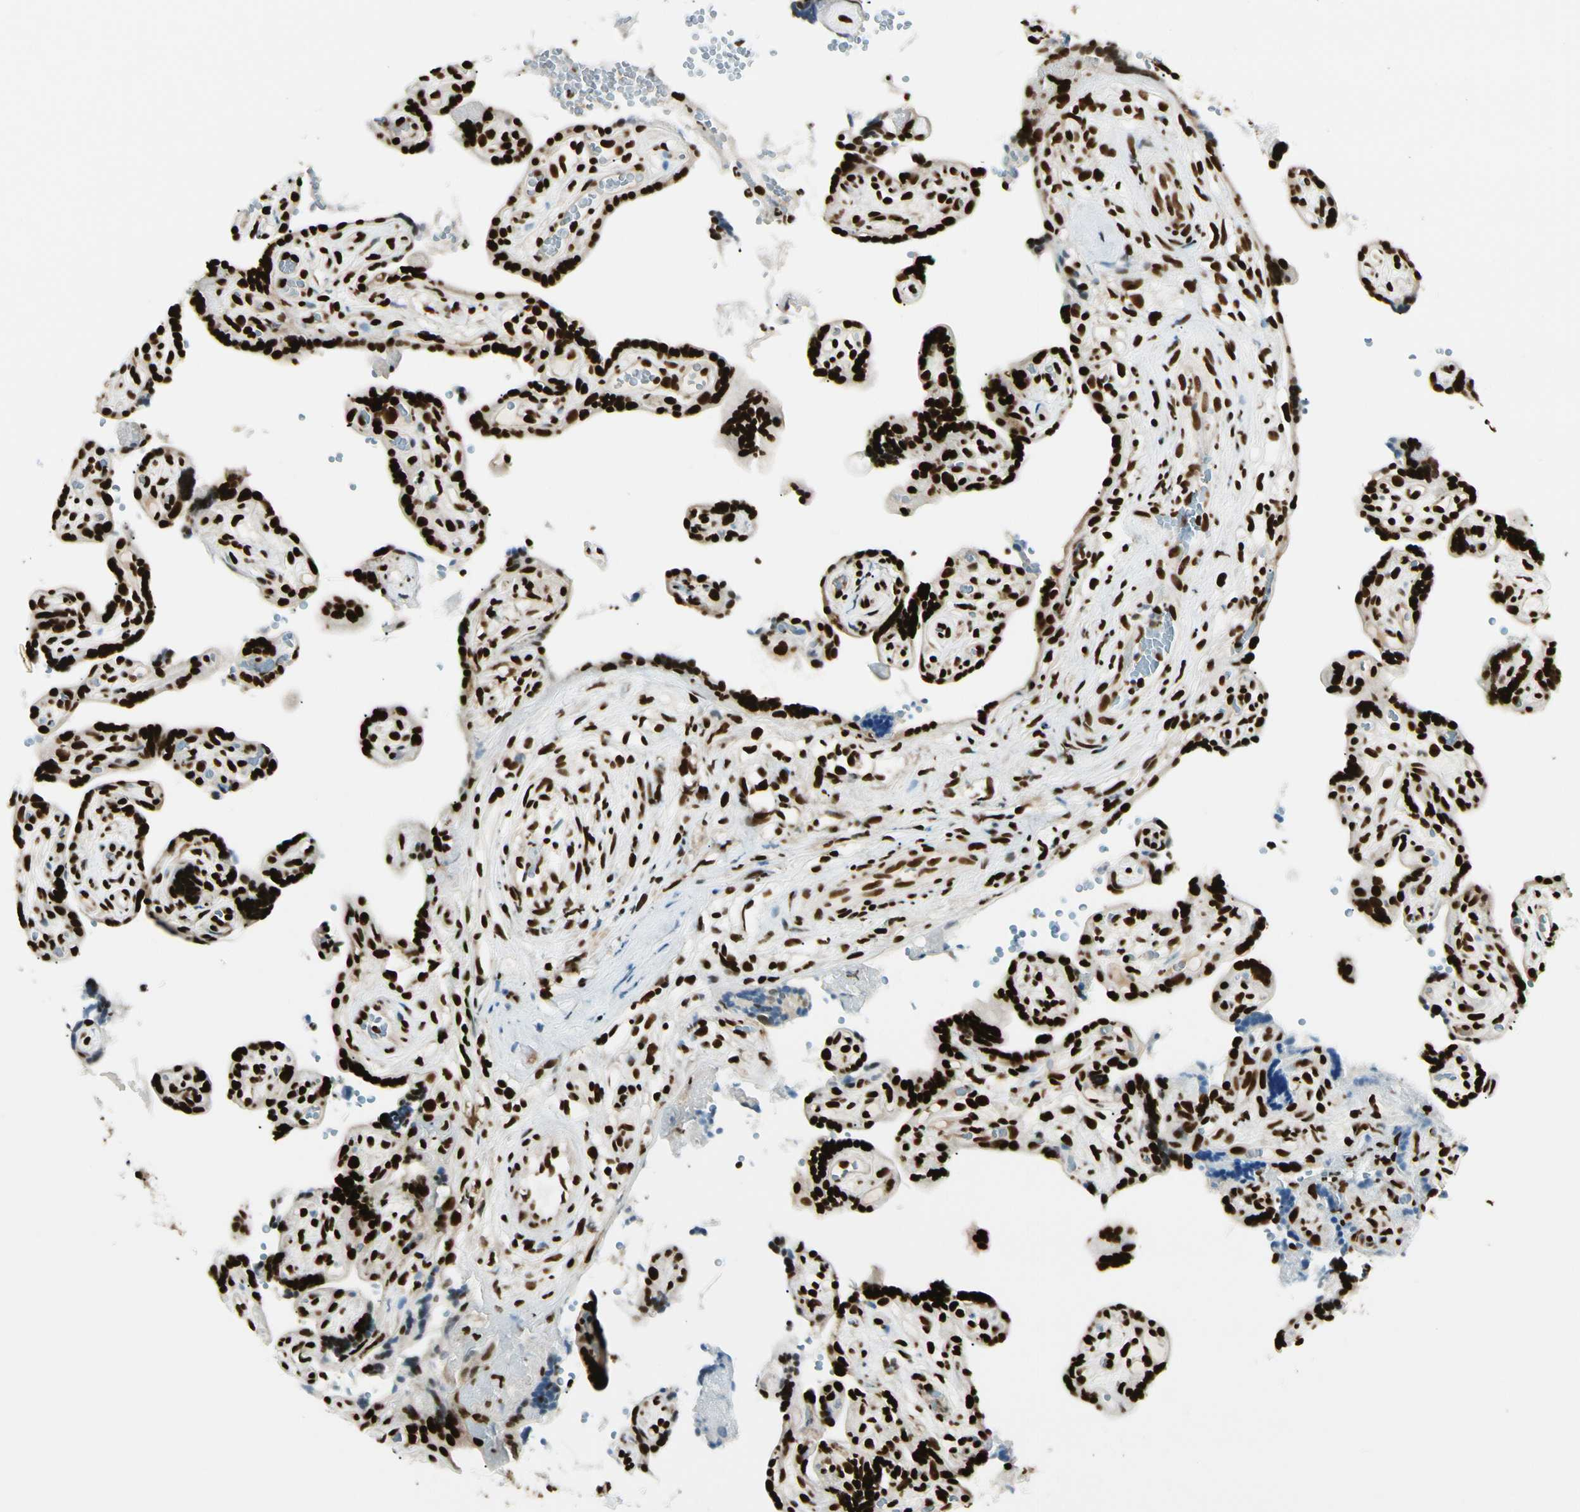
{"staining": {"intensity": "strong", "quantity": ">75%", "location": "nuclear"}, "tissue": "placenta", "cell_type": "Decidual cells", "image_type": "normal", "snomed": [{"axis": "morphology", "description": "Normal tissue, NOS"}, {"axis": "topography", "description": "Placenta"}], "caption": "Brown immunohistochemical staining in normal human placenta demonstrates strong nuclear positivity in about >75% of decidual cells. (brown staining indicates protein expression, while blue staining denotes nuclei).", "gene": "FUS", "patient": {"sex": "female", "age": 30}}